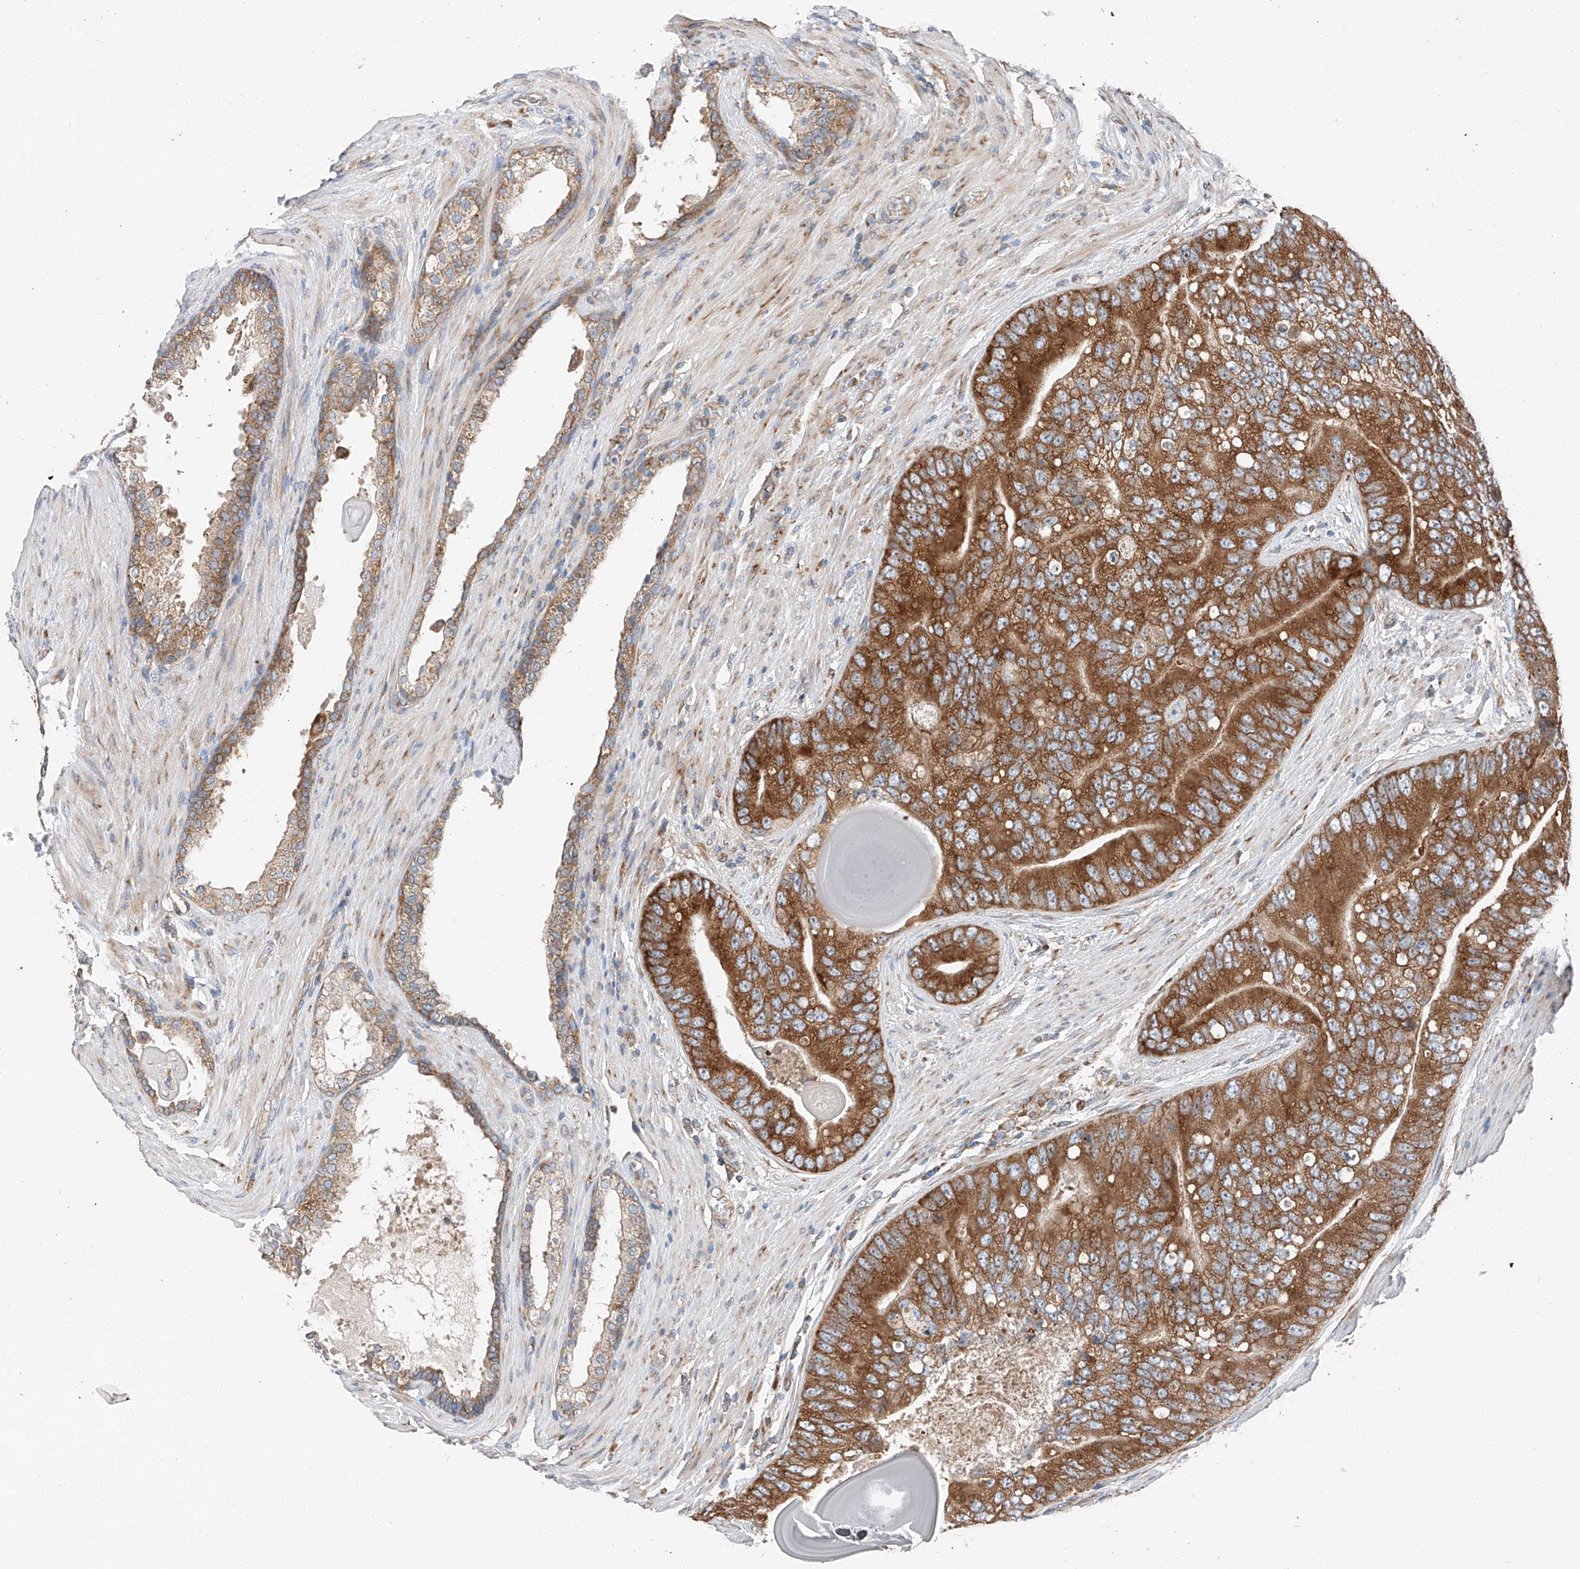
{"staining": {"intensity": "strong", "quantity": ">75%", "location": "cytoplasmic/membranous"}, "tissue": "prostate cancer", "cell_type": "Tumor cells", "image_type": "cancer", "snomed": [{"axis": "morphology", "description": "Adenocarcinoma, High grade"}, {"axis": "topography", "description": "Prostate"}], "caption": "Strong cytoplasmic/membranous expression for a protein is present in about >75% of tumor cells of high-grade adenocarcinoma (prostate) using immunohistochemistry (IHC).", "gene": "ZC3H15", "patient": {"sex": "male", "age": 70}}